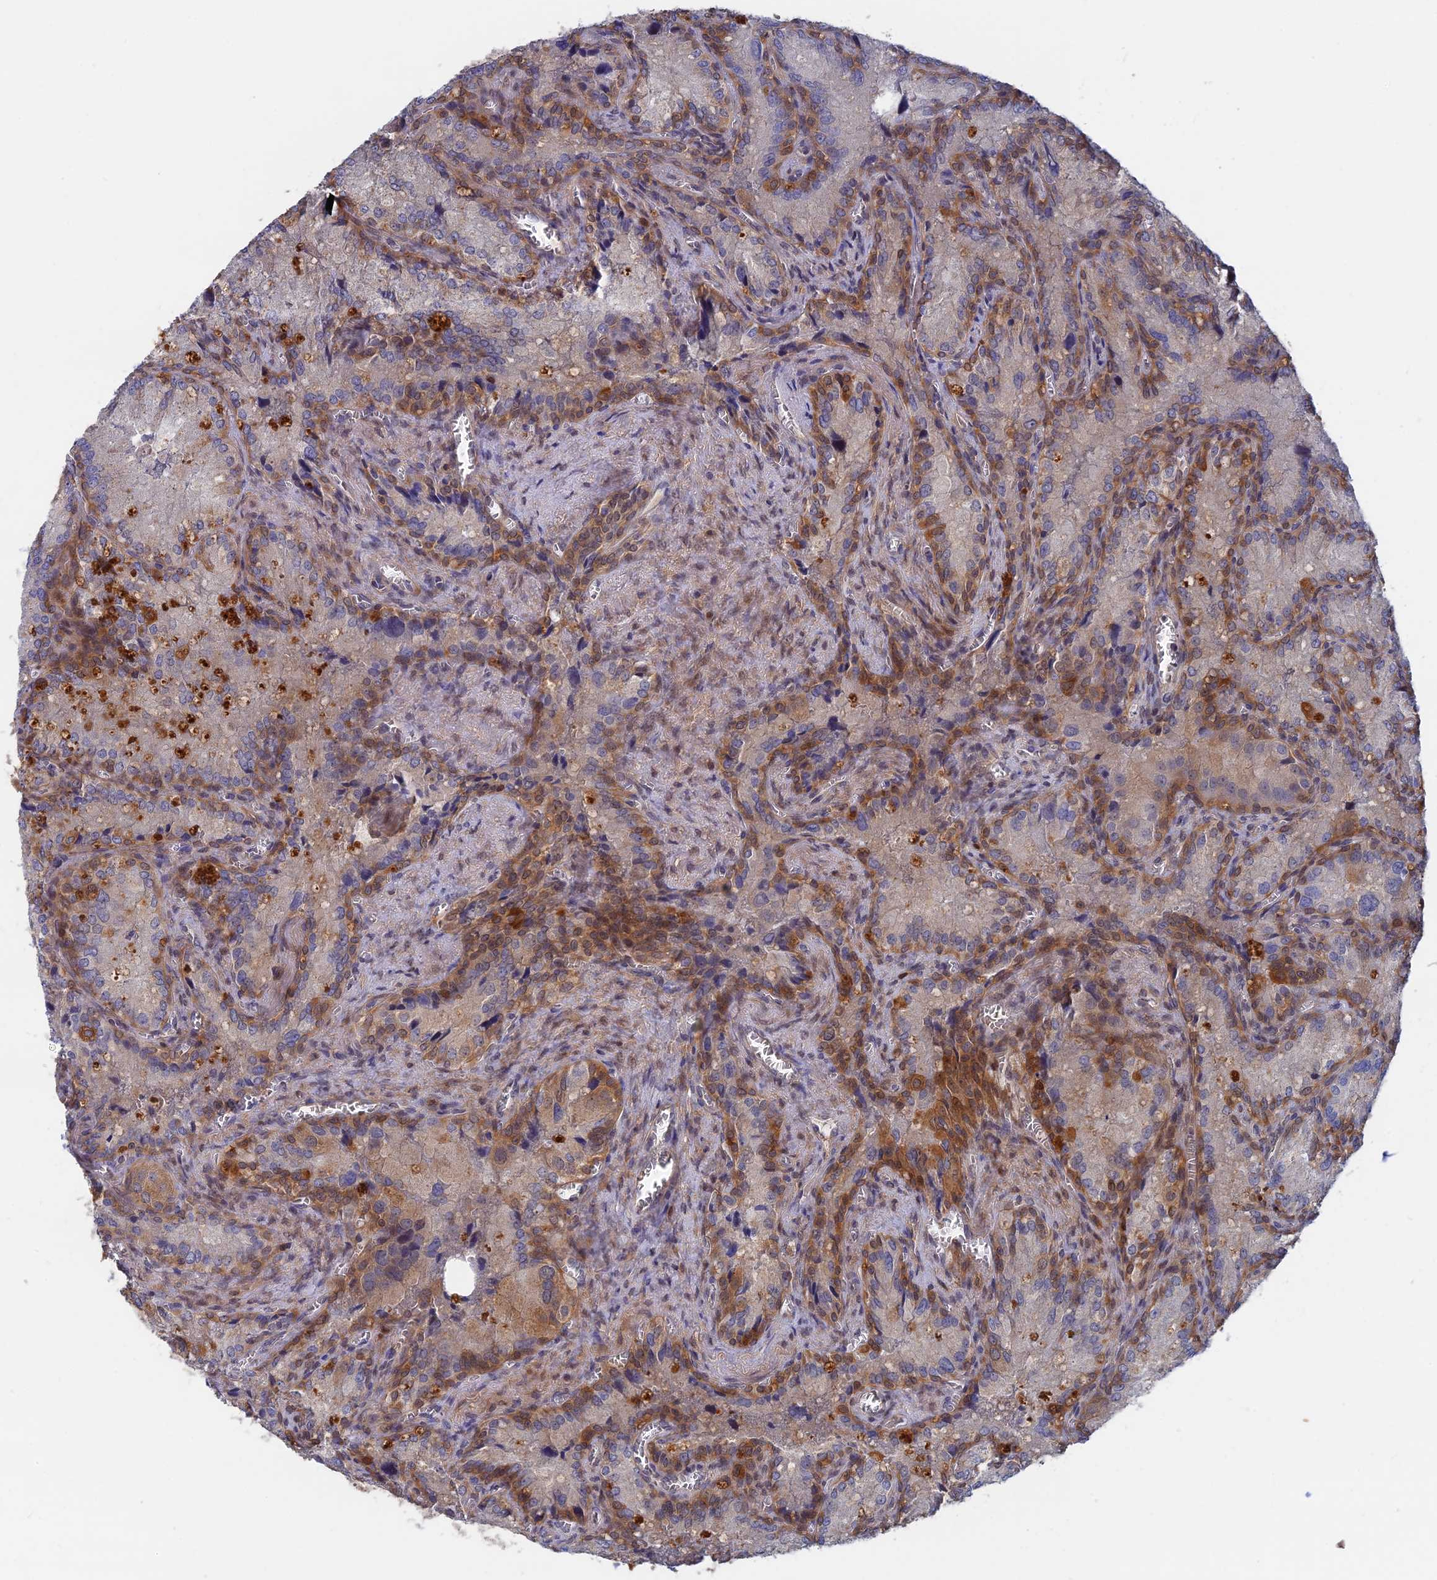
{"staining": {"intensity": "moderate", "quantity": "25%-75%", "location": "cytoplasmic/membranous"}, "tissue": "seminal vesicle", "cell_type": "Glandular cells", "image_type": "normal", "snomed": [{"axis": "morphology", "description": "Normal tissue, NOS"}, {"axis": "topography", "description": "Seminal veicle"}], "caption": "About 25%-75% of glandular cells in unremarkable seminal vesicle display moderate cytoplasmic/membranous protein positivity as visualized by brown immunohistochemical staining.", "gene": "BLVRA", "patient": {"sex": "male", "age": 62}}